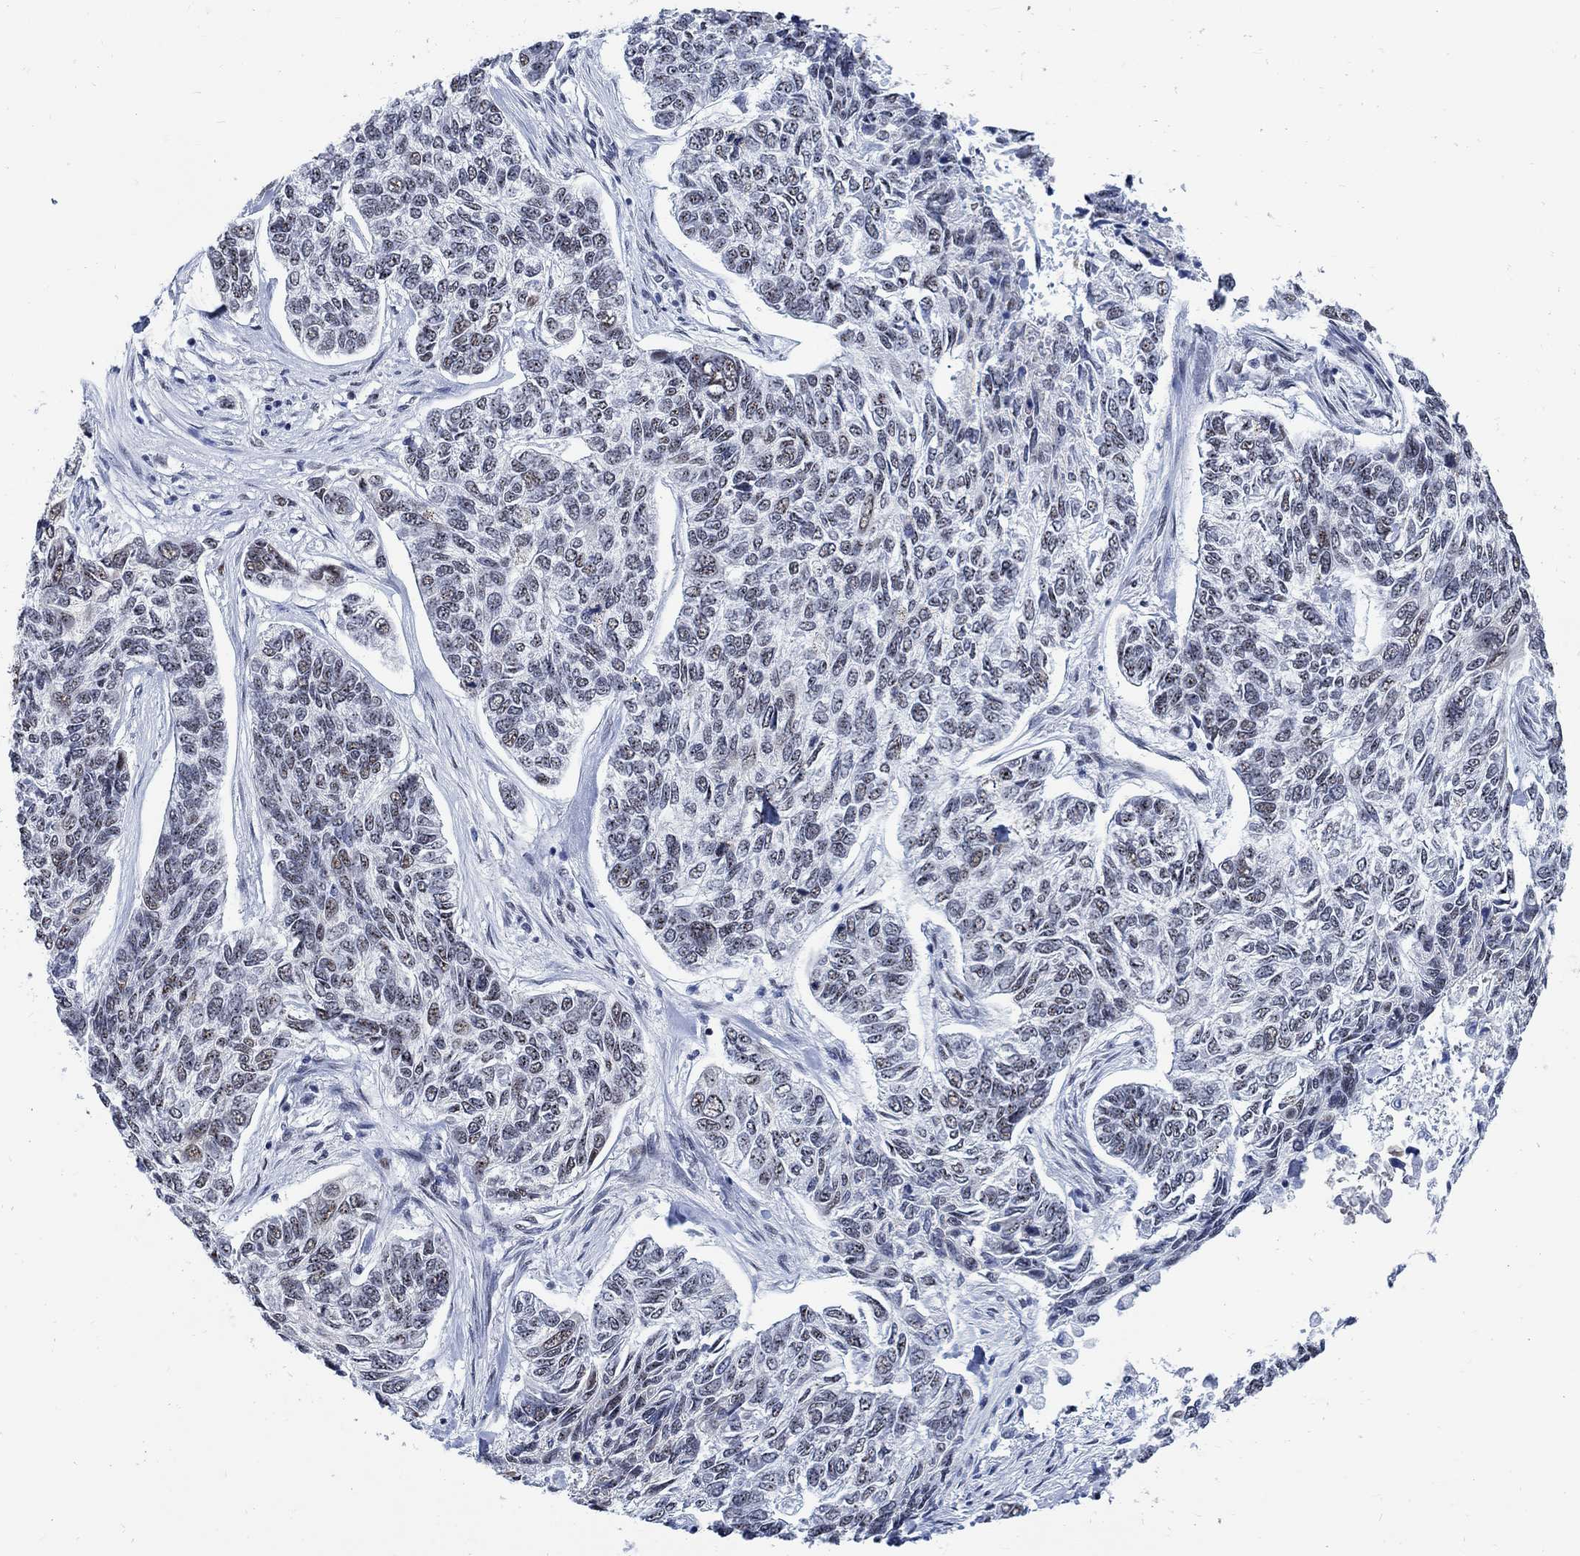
{"staining": {"intensity": "weak", "quantity": "<25%", "location": "nuclear"}, "tissue": "skin cancer", "cell_type": "Tumor cells", "image_type": "cancer", "snomed": [{"axis": "morphology", "description": "Basal cell carcinoma"}, {"axis": "topography", "description": "Skin"}], "caption": "An immunohistochemistry photomicrograph of skin cancer (basal cell carcinoma) is shown. There is no staining in tumor cells of skin cancer (basal cell carcinoma). (Stains: DAB immunohistochemistry (IHC) with hematoxylin counter stain, Microscopy: brightfield microscopy at high magnification).", "gene": "DLK1", "patient": {"sex": "female", "age": 65}}